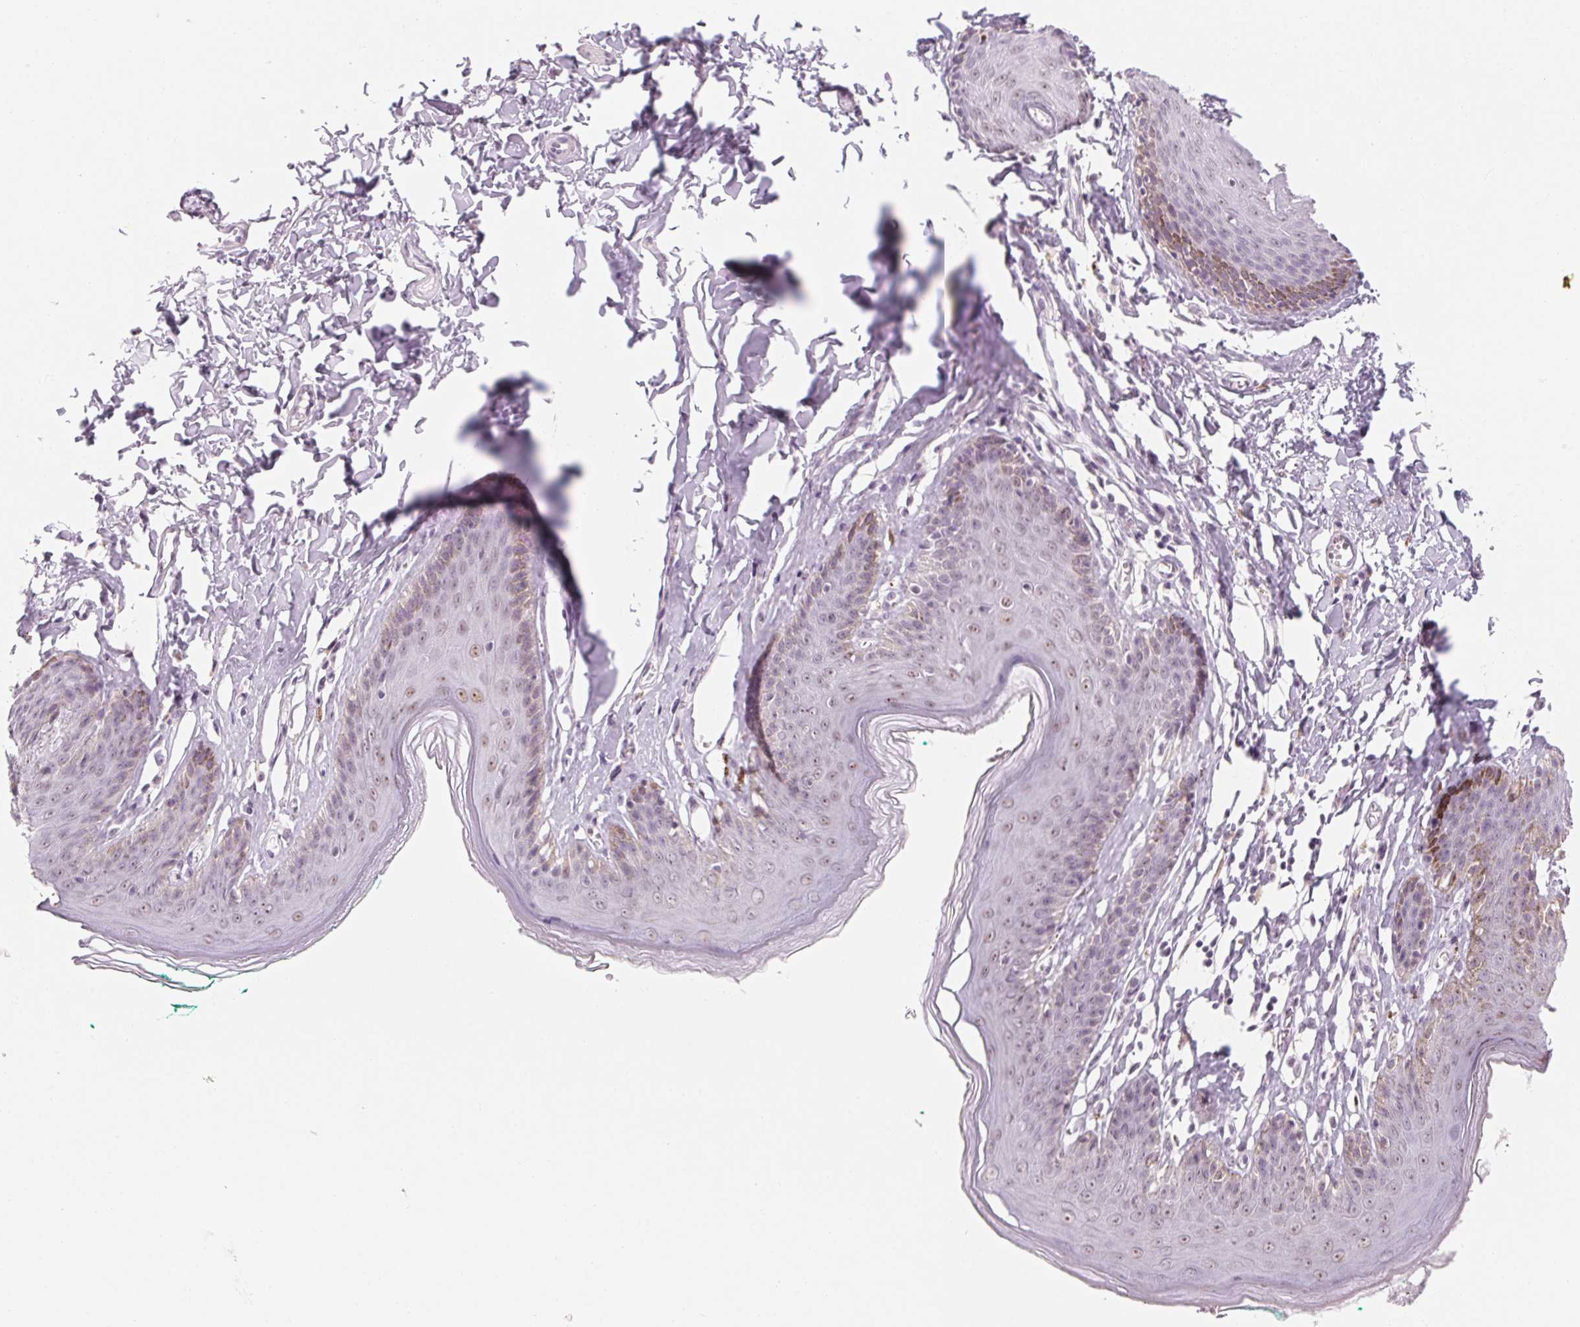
{"staining": {"intensity": "weak", "quantity": "25%-75%", "location": "nuclear"}, "tissue": "skin", "cell_type": "Epidermal cells", "image_type": "normal", "snomed": [{"axis": "morphology", "description": "Normal tissue, NOS"}, {"axis": "topography", "description": "Vulva"}, {"axis": "topography", "description": "Peripheral nerve tissue"}], "caption": "DAB (3,3'-diaminobenzidine) immunohistochemical staining of unremarkable skin demonstrates weak nuclear protein expression in about 25%-75% of epidermal cells.", "gene": "ZIC4", "patient": {"sex": "female", "age": 66}}